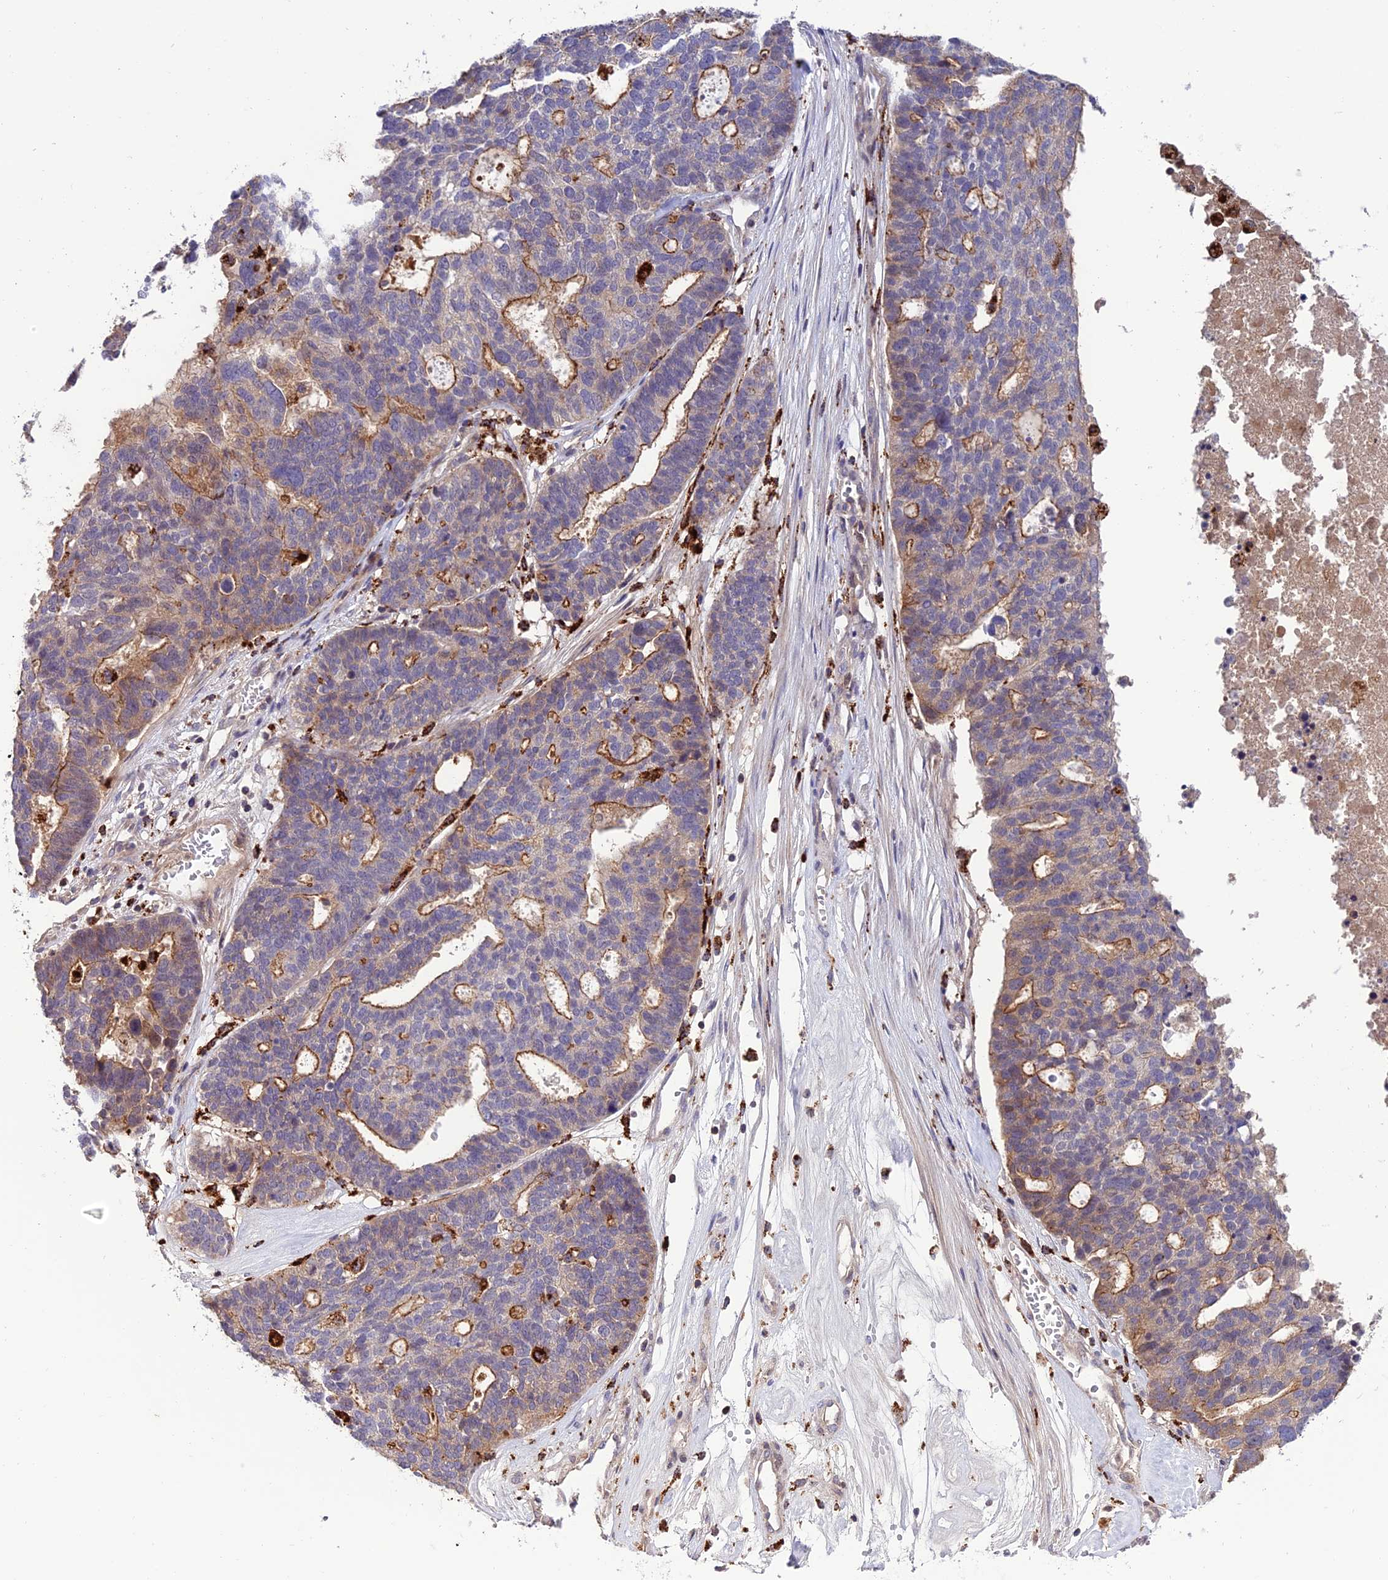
{"staining": {"intensity": "moderate", "quantity": "<25%", "location": "cytoplasmic/membranous"}, "tissue": "ovarian cancer", "cell_type": "Tumor cells", "image_type": "cancer", "snomed": [{"axis": "morphology", "description": "Cystadenocarcinoma, serous, NOS"}, {"axis": "topography", "description": "Ovary"}], "caption": "A low amount of moderate cytoplasmic/membranous expression is seen in approximately <25% of tumor cells in serous cystadenocarcinoma (ovarian) tissue. (DAB IHC with brightfield microscopy, high magnification).", "gene": "ARHGEF18", "patient": {"sex": "female", "age": 59}}